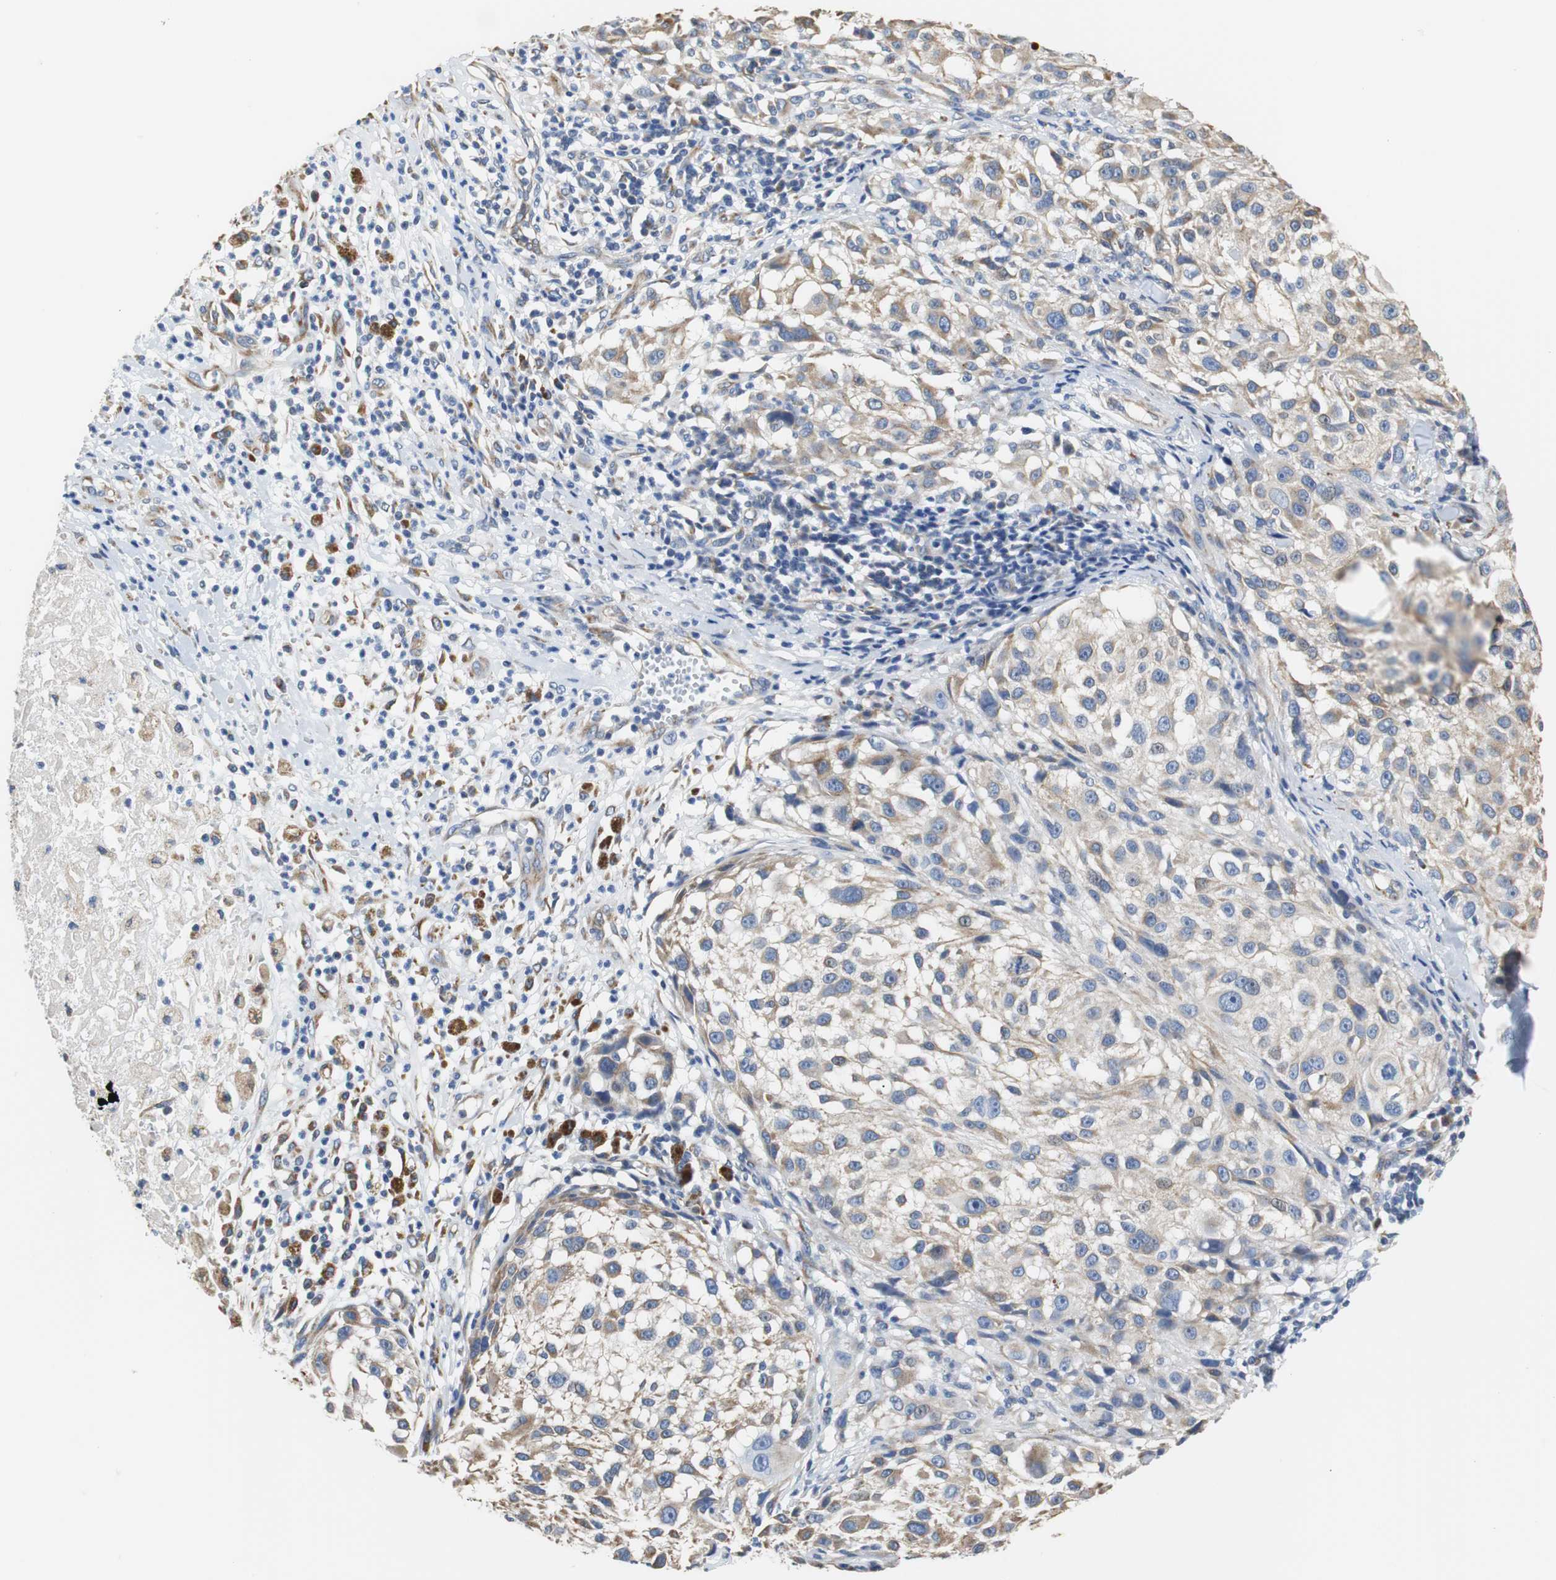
{"staining": {"intensity": "weak", "quantity": "25%-75%", "location": "cytoplasmic/membranous"}, "tissue": "melanoma", "cell_type": "Tumor cells", "image_type": "cancer", "snomed": [{"axis": "morphology", "description": "Necrosis, NOS"}, {"axis": "morphology", "description": "Malignant melanoma, NOS"}, {"axis": "topography", "description": "Skin"}], "caption": "An image showing weak cytoplasmic/membranous staining in approximately 25%-75% of tumor cells in melanoma, as visualized by brown immunohistochemical staining.", "gene": "PCK1", "patient": {"sex": "female", "age": 87}}